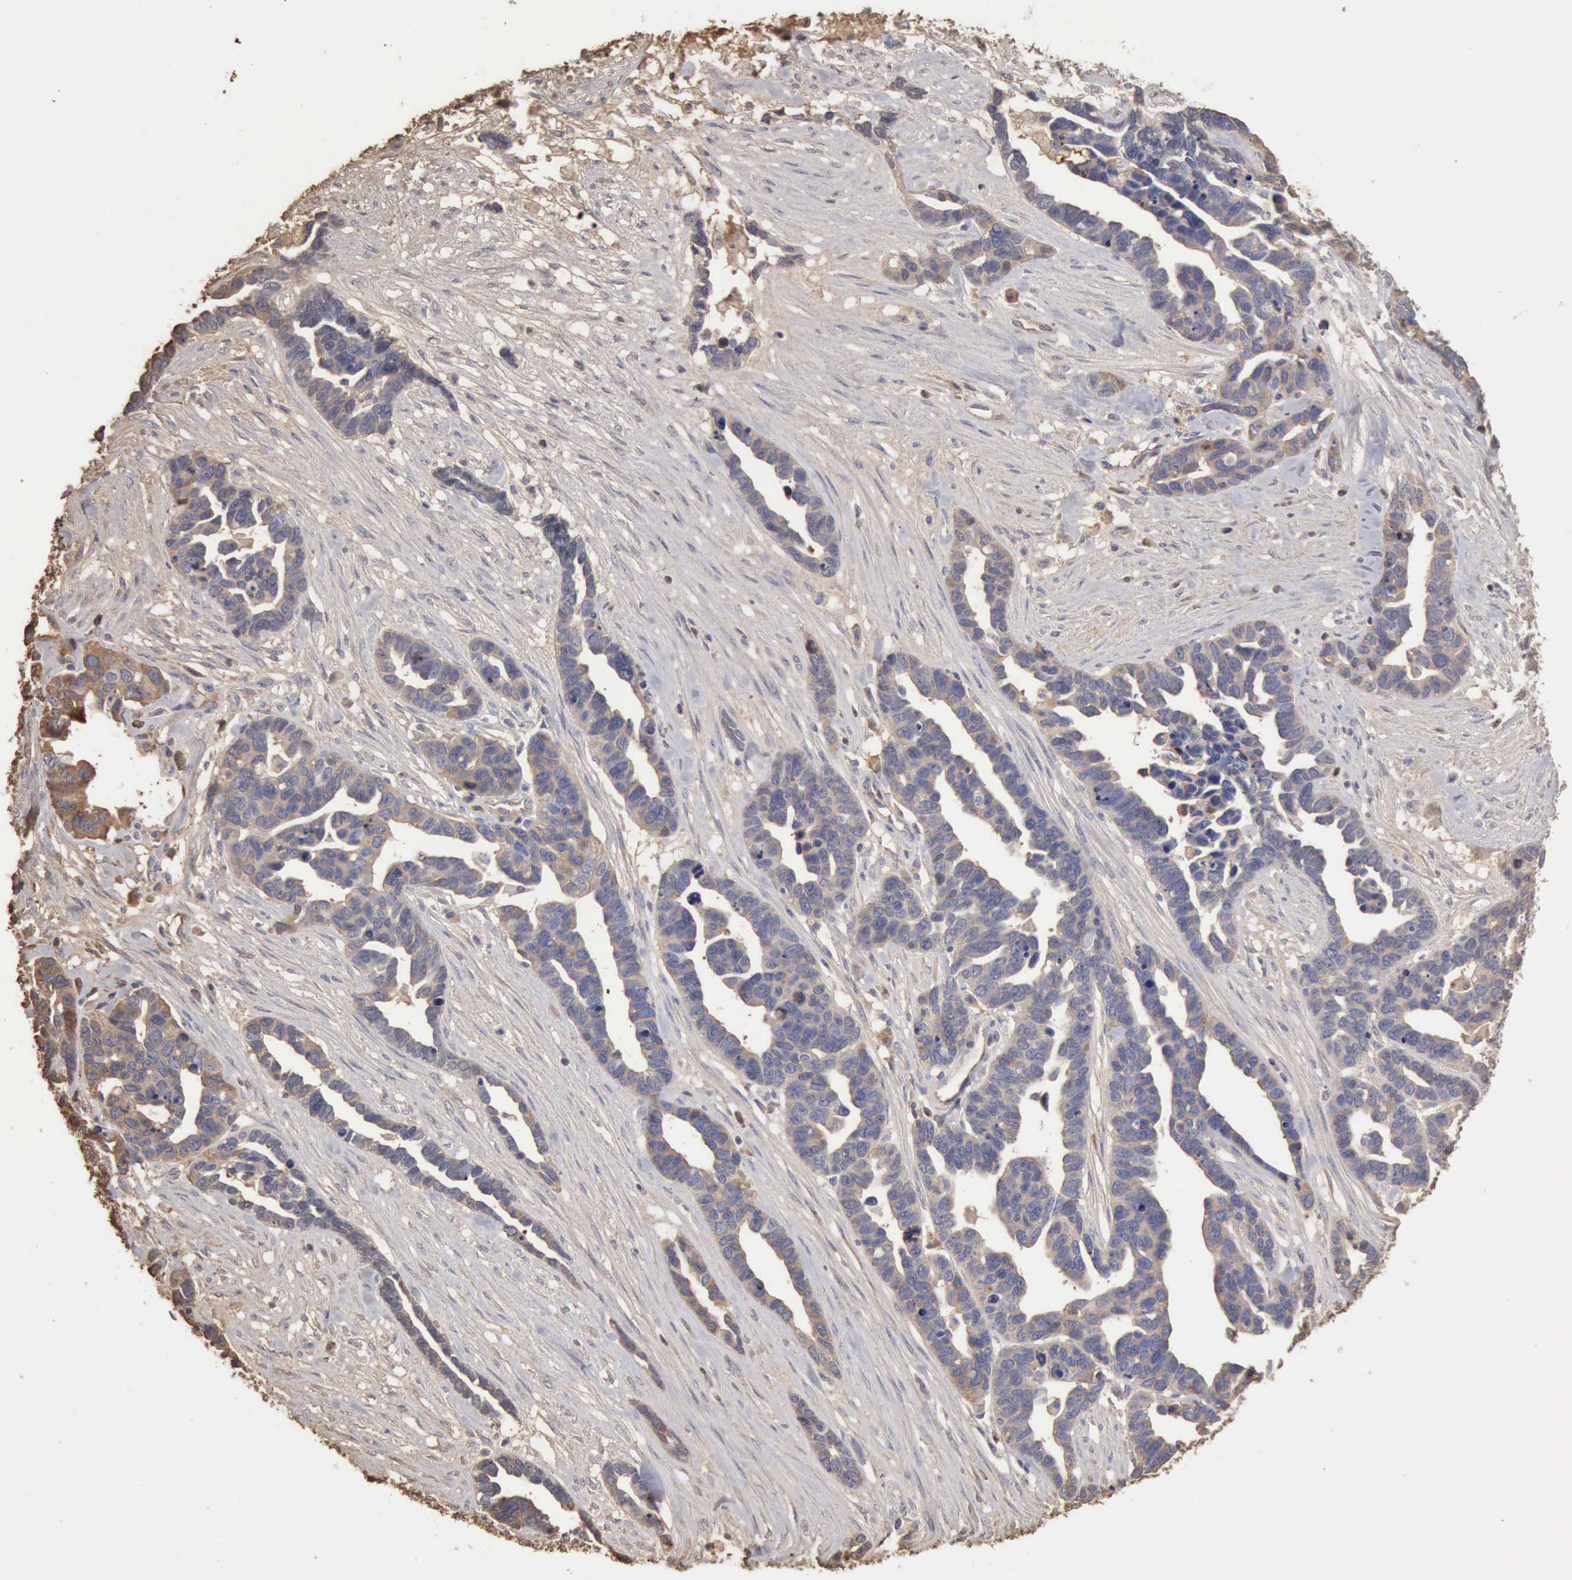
{"staining": {"intensity": "weak", "quantity": "25%-75%", "location": "cytoplasmic/membranous"}, "tissue": "ovarian cancer", "cell_type": "Tumor cells", "image_type": "cancer", "snomed": [{"axis": "morphology", "description": "Cystadenocarcinoma, serous, NOS"}, {"axis": "topography", "description": "Ovary"}], "caption": "Ovarian serous cystadenocarcinoma stained with a protein marker exhibits weak staining in tumor cells.", "gene": "SERPINA1", "patient": {"sex": "female", "age": 54}}